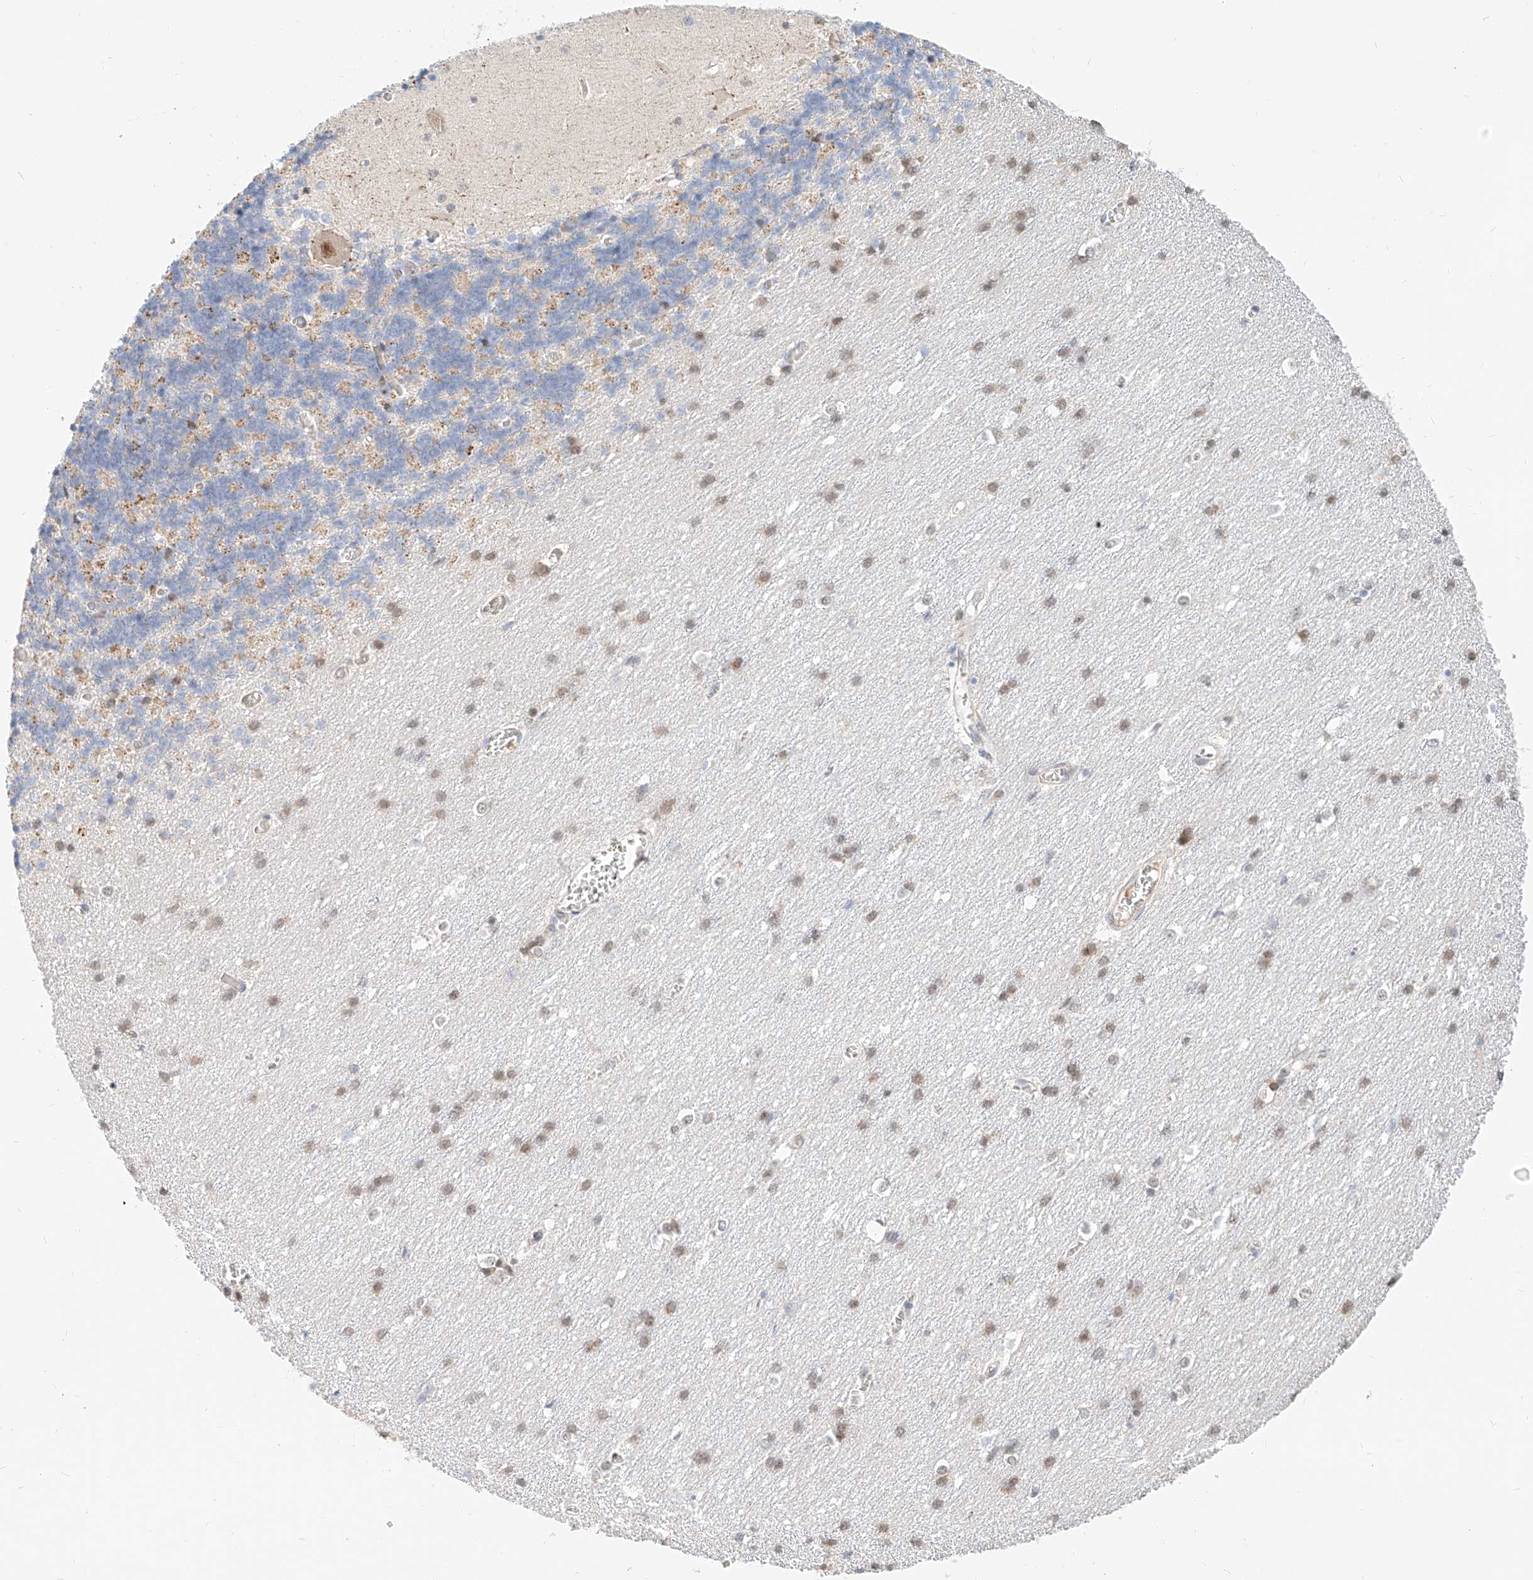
{"staining": {"intensity": "moderate", "quantity": "<25%", "location": "nuclear"}, "tissue": "cerebellum", "cell_type": "Cells in granular layer", "image_type": "normal", "snomed": [{"axis": "morphology", "description": "Normal tissue, NOS"}, {"axis": "topography", "description": "Cerebellum"}], "caption": "Cerebellum stained with DAB (3,3'-diaminobenzidine) immunohistochemistry (IHC) shows low levels of moderate nuclear expression in about <25% of cells in granular layer. Using DAB (brown) and hematoxylin (blue) stains, captured at high magnification using brightfield microscopy.", "gene": "CBX8", "patient": {"sex": "male", "age": 37}}